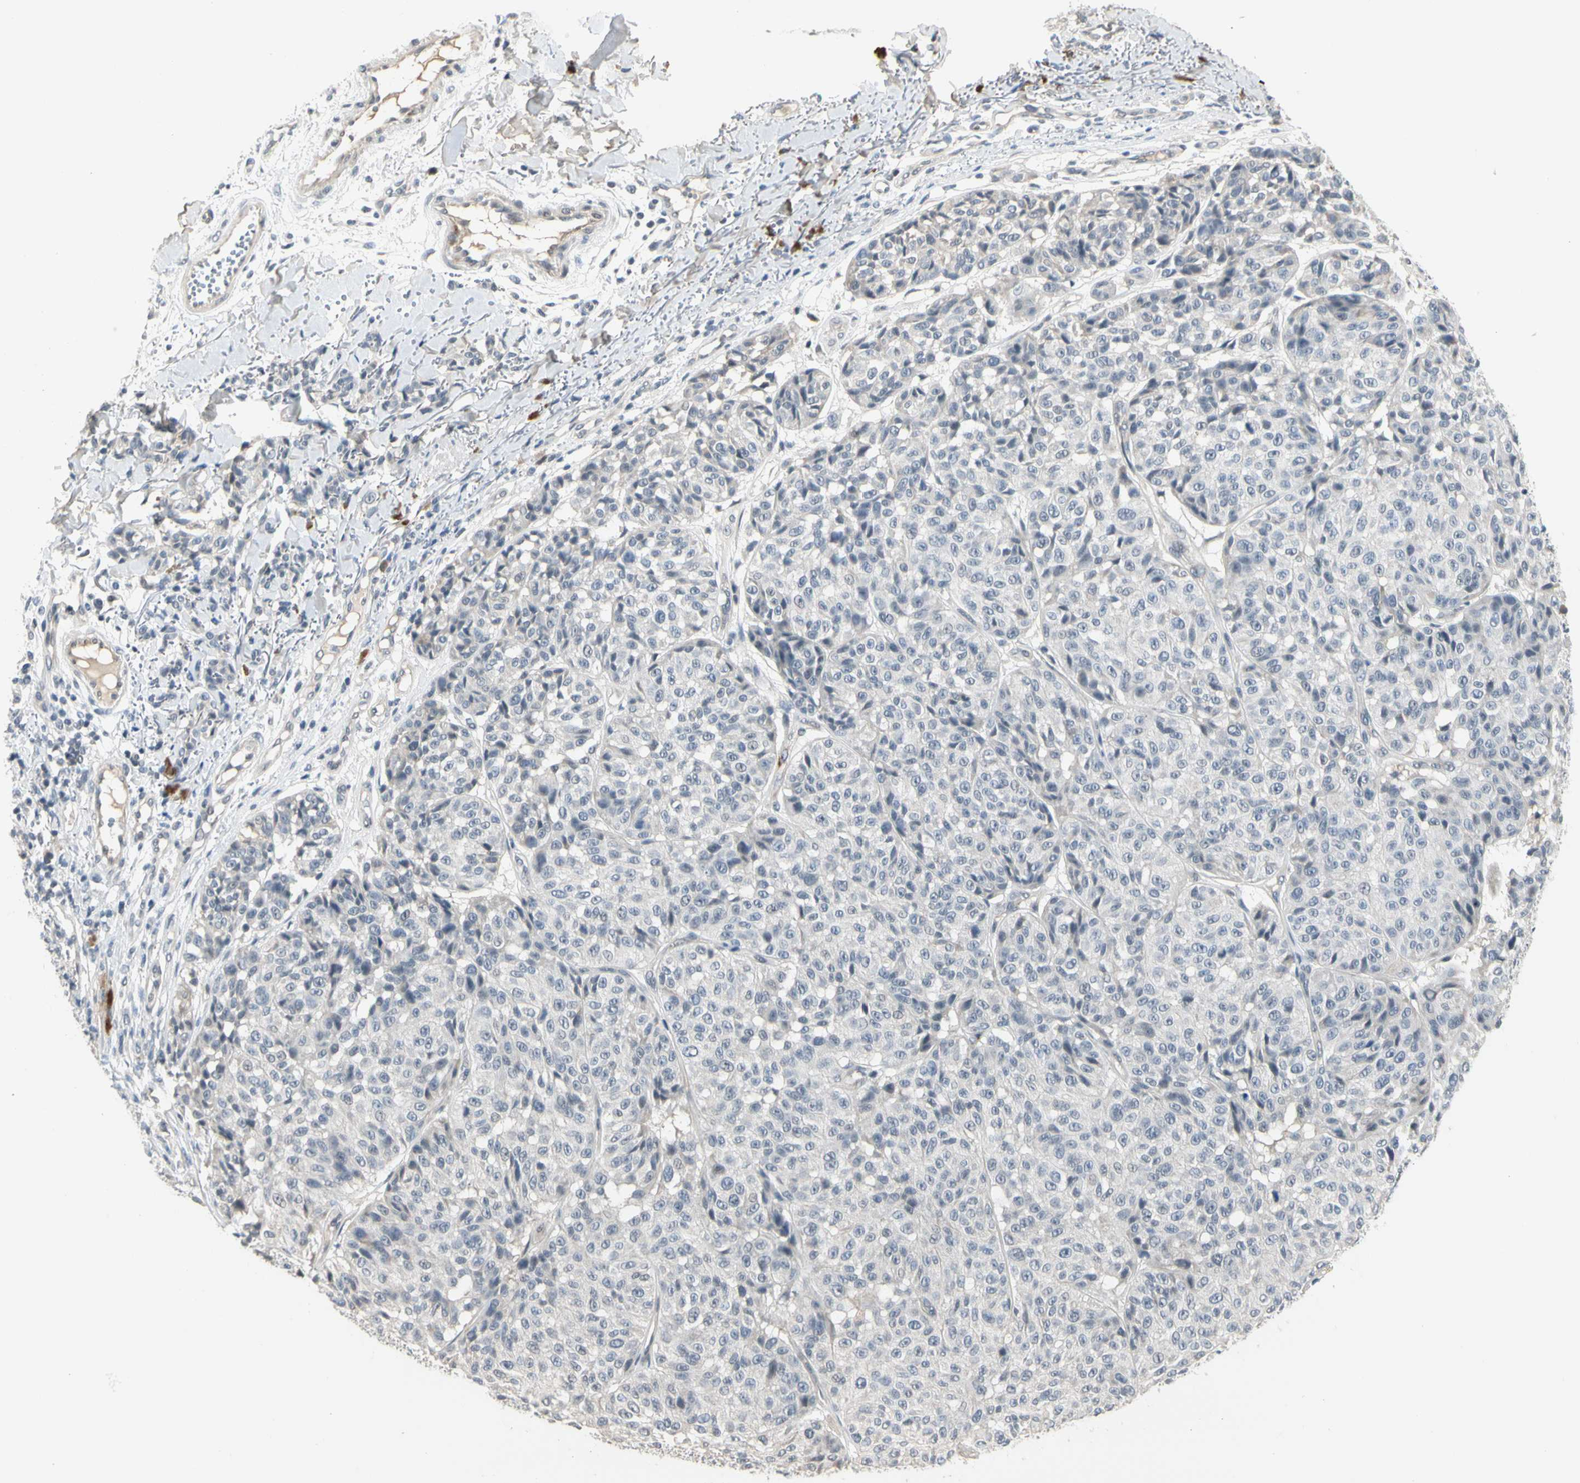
{"staining": {"intensity": "negative", "quantity": "none", "location": "none"}, "tissue": "melanoma", "cell_type": "Tumor cells", "image_type": "cancer", "snomed": [{"axis": "morphology", "description": "Malignant melanoma, NOS"}, {"axis": "topography", "description": "Skin"}], "caption": "Melanoma stained for a protein using immunohistochemistry displays no positivity tumor cells.", "gene": "GREM1", "patient": {"sex": "female", "age": 46}}